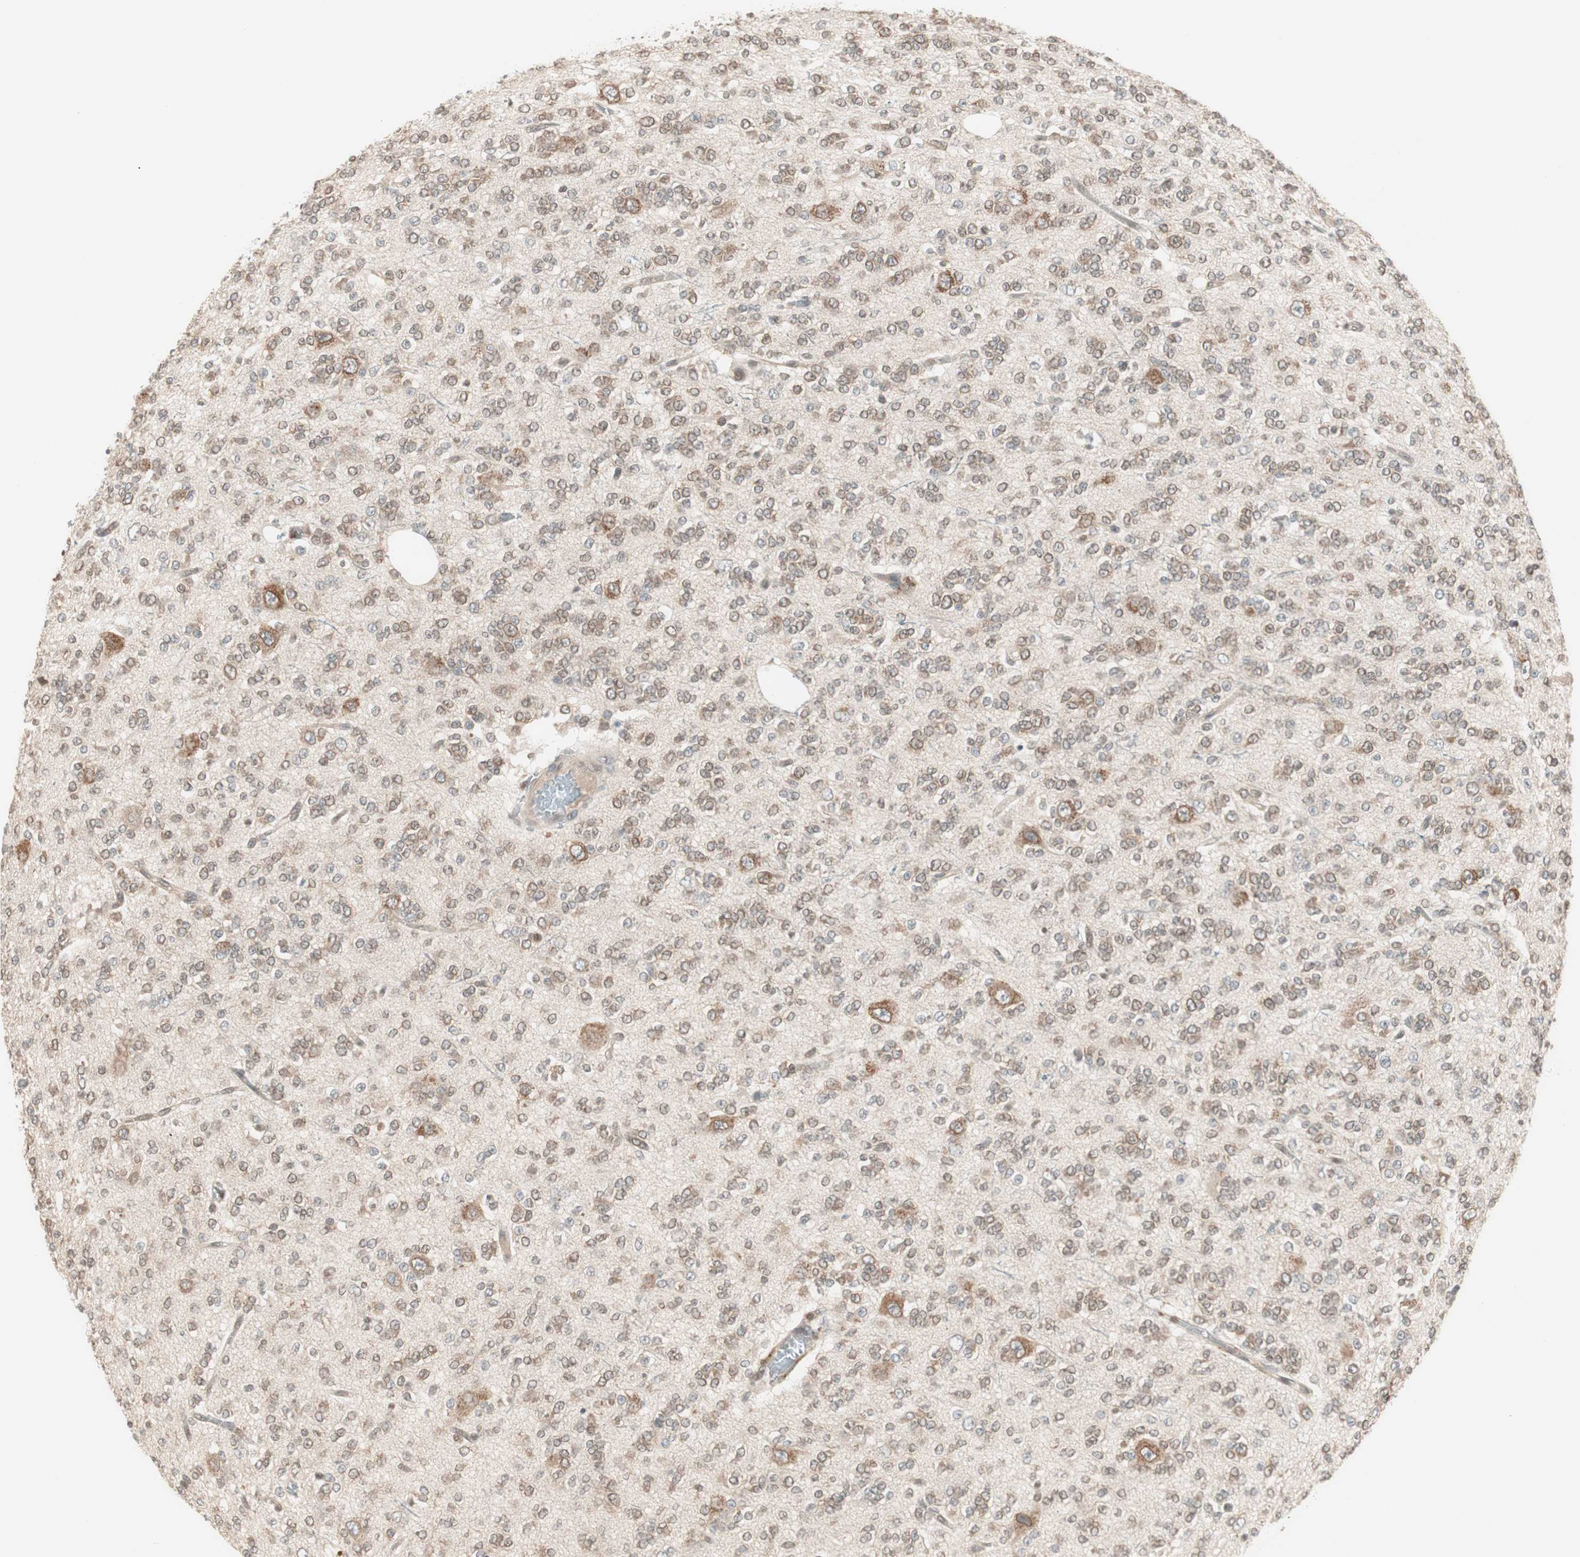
{"staining": {"intensity": "moderate", "quantity": "<25%", "location": "cytoplasmic/membranous"}, "tissue": "glioma", "cell_type": "Tumor cells", "image_type": "cancer", "snomed": [{"axis": "morphology", "description": "Glioma, malignant, Low grade"}, {"axis": "topography", "description": "Brain"}], "caption": "Tumor cells display low levels of moderate cytoplasmic/membranous staining in about <25% of cells in low-grade glioma (malignant). Using DAB (3,3'-diaminobenzidine) (brown) and hematoxylin (blue) stains, captured at high magnification using brightfield microscopy.", "gene": "UBE2I", "patient": {"sex": "male", "age": 38}}